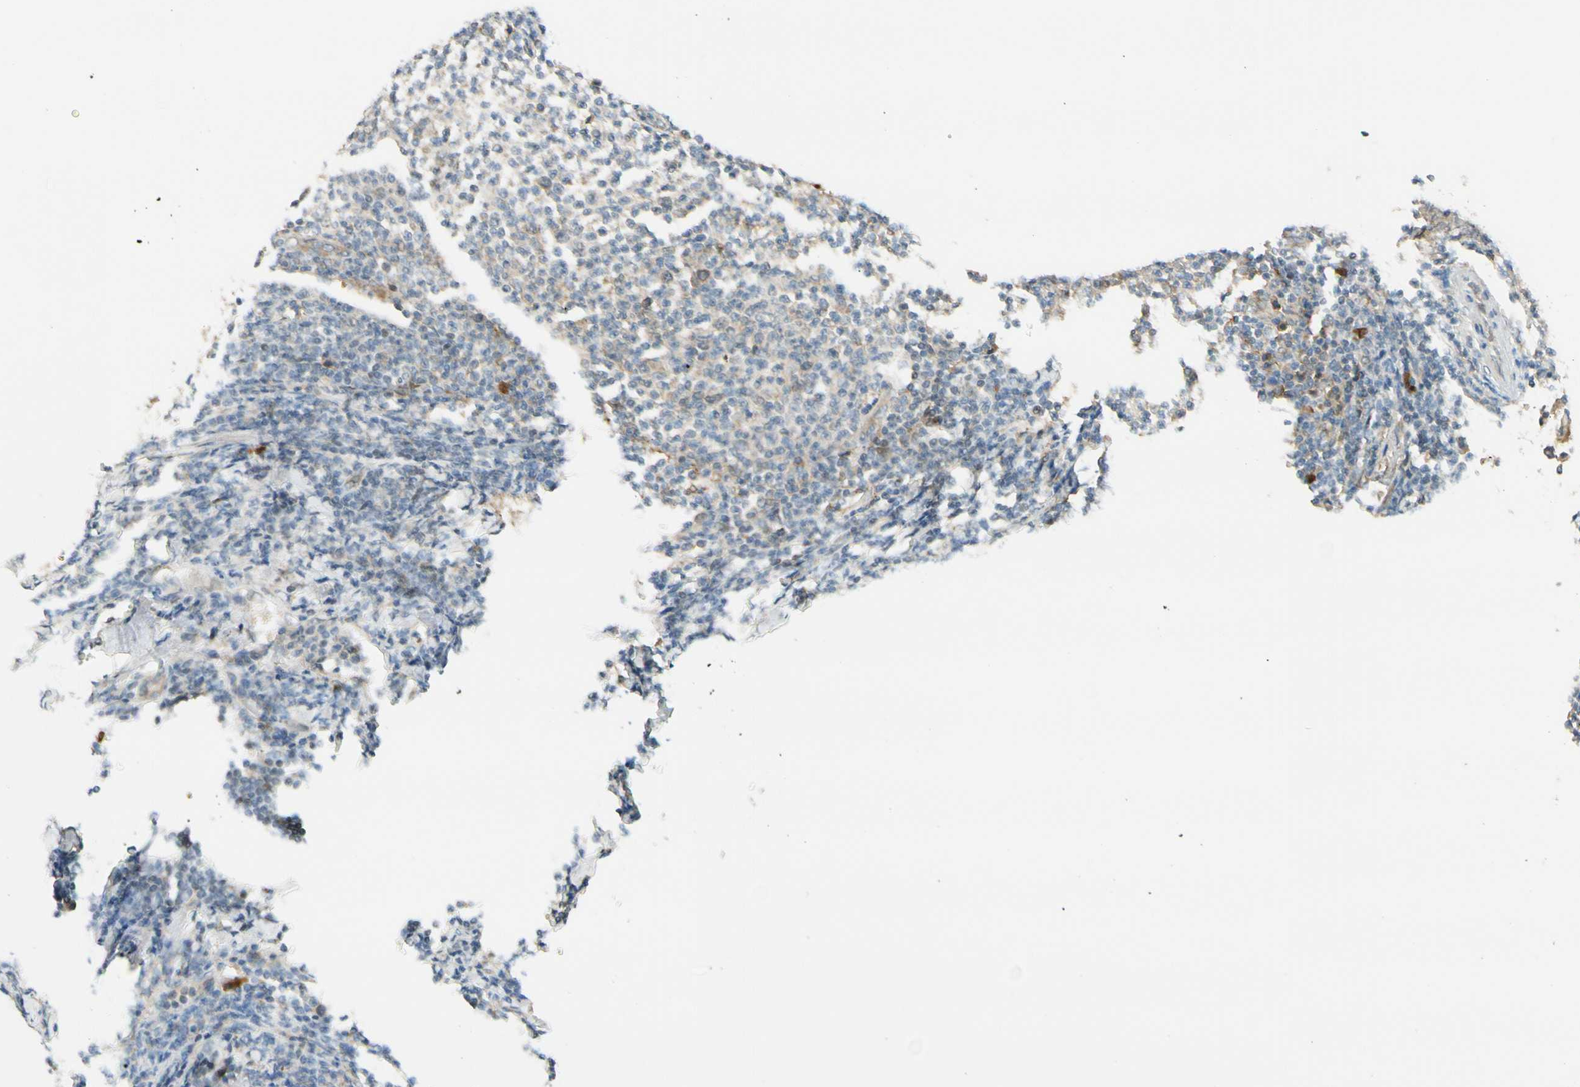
{"staining": {"intensity": "weak", "quantity": "<25%", "location": "cytoplasmic/membranous,nuclear"}, "tissue": "lymphoma", "cell_type": "Tumor cells", "image_type": "cancer", "snomed": [{"axis": "morphology", "description": "Malignant lymphoma, non-Hodgkin's type, Low grade"}, {"axis": "topography", "description": "Lymph node"}], "caption": "Tumor cells show no significant protein staining in malignant lymphoma, non-Hodgkin's type (low-grade).", "gene": "PTTG1", "patient": {"sex": "male", "age": 66}}